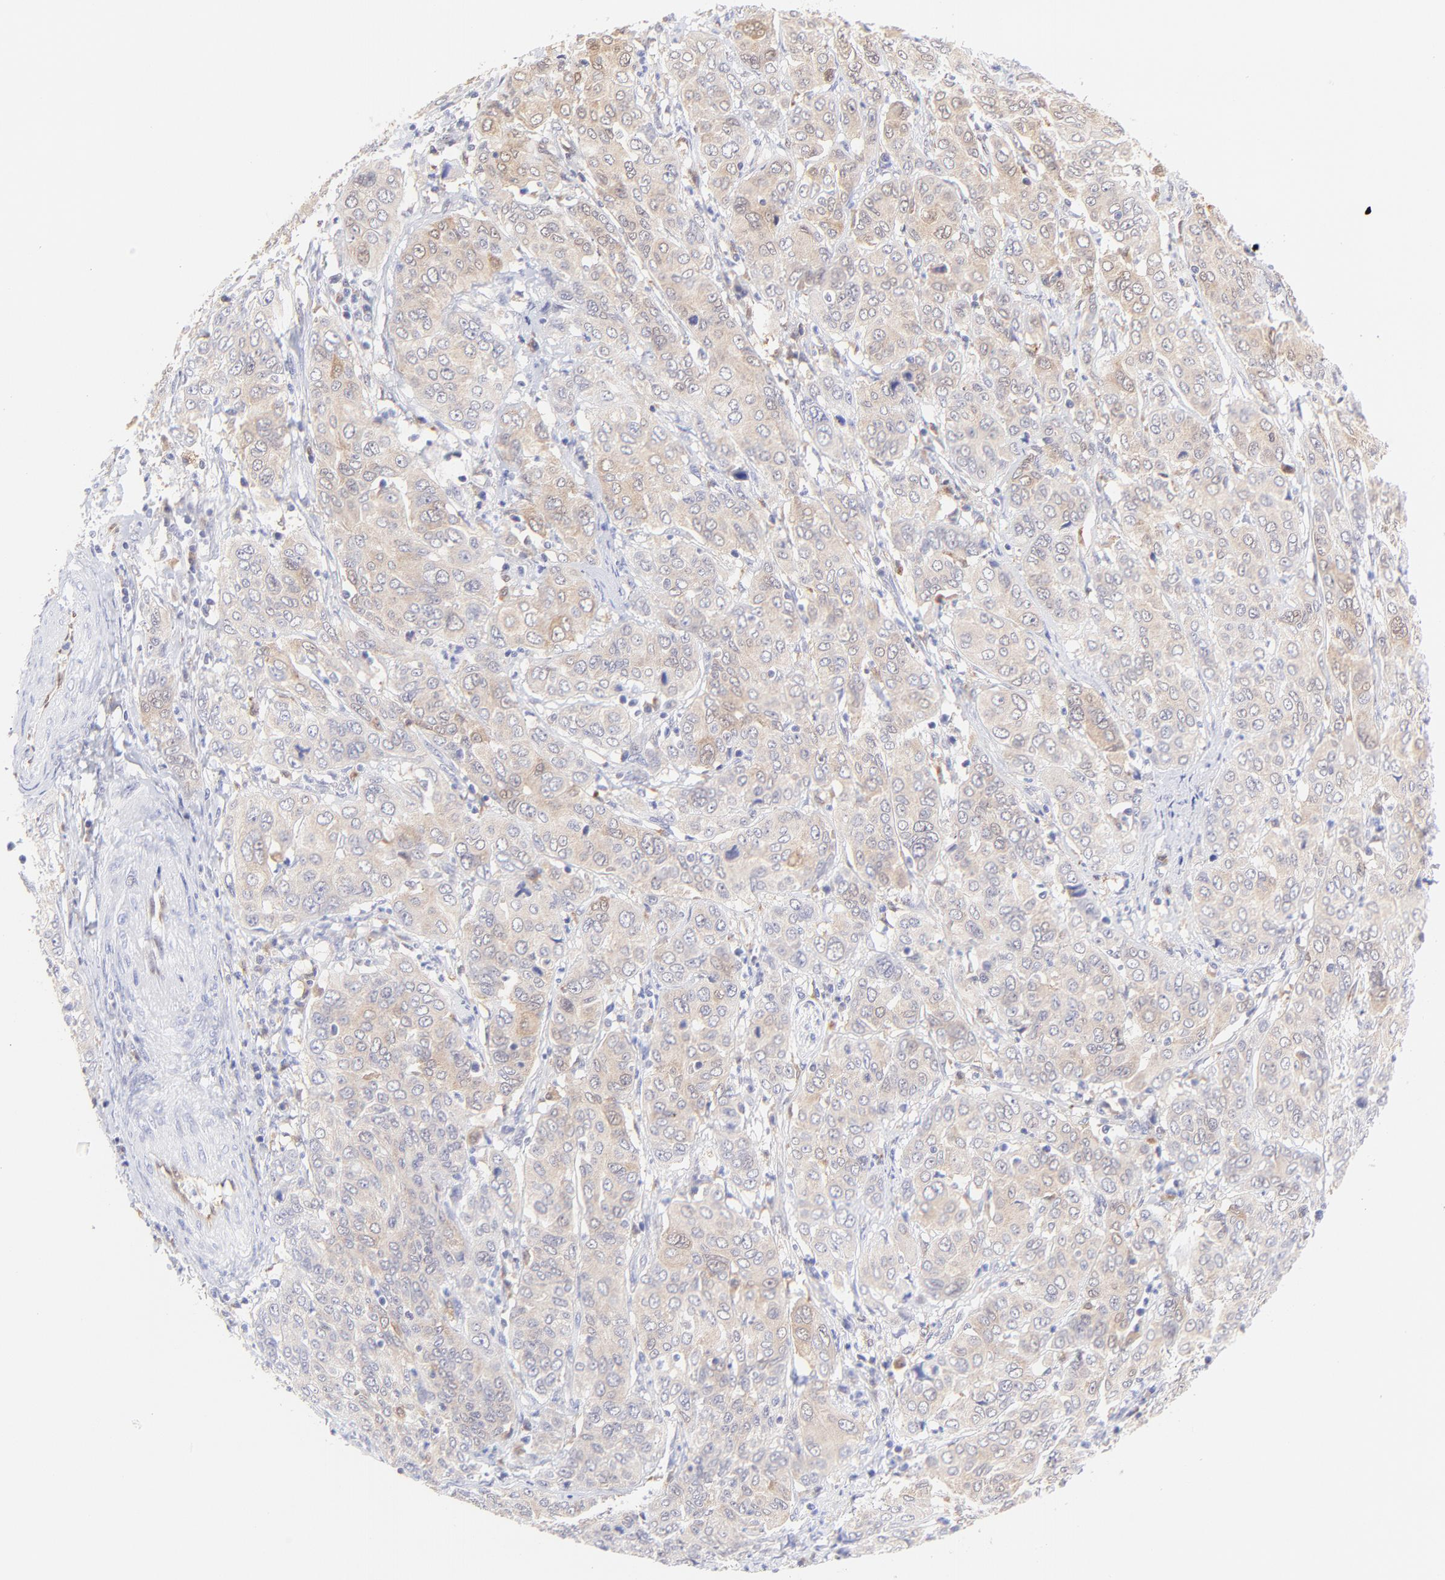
{"staining": {"intensity": "moderate", "quantity": "<25%", "location": "cytoplasmic/membranous"}, "tissue": "cervical cancer", "cell_type": "Tumor cells", "image_type": "cancer", "snomed": [{"axis": "morphology", "description": "Squamous cell carcinoma, NOS"}, {"axis": "topography", "description": "Cervix"}], "caption": "A histopathology image of human cervical squamous cell carcinoma stained for a protein exhibits moderate cytoplasmic/membranous brown staining in tumor cells. (DAB (3,3'-diaminobenzidine) IHC, brown staining for protein, blue staining for nuclei).", "gene": "HYAL1", "patient": {"sex": "female", "age": 38}}